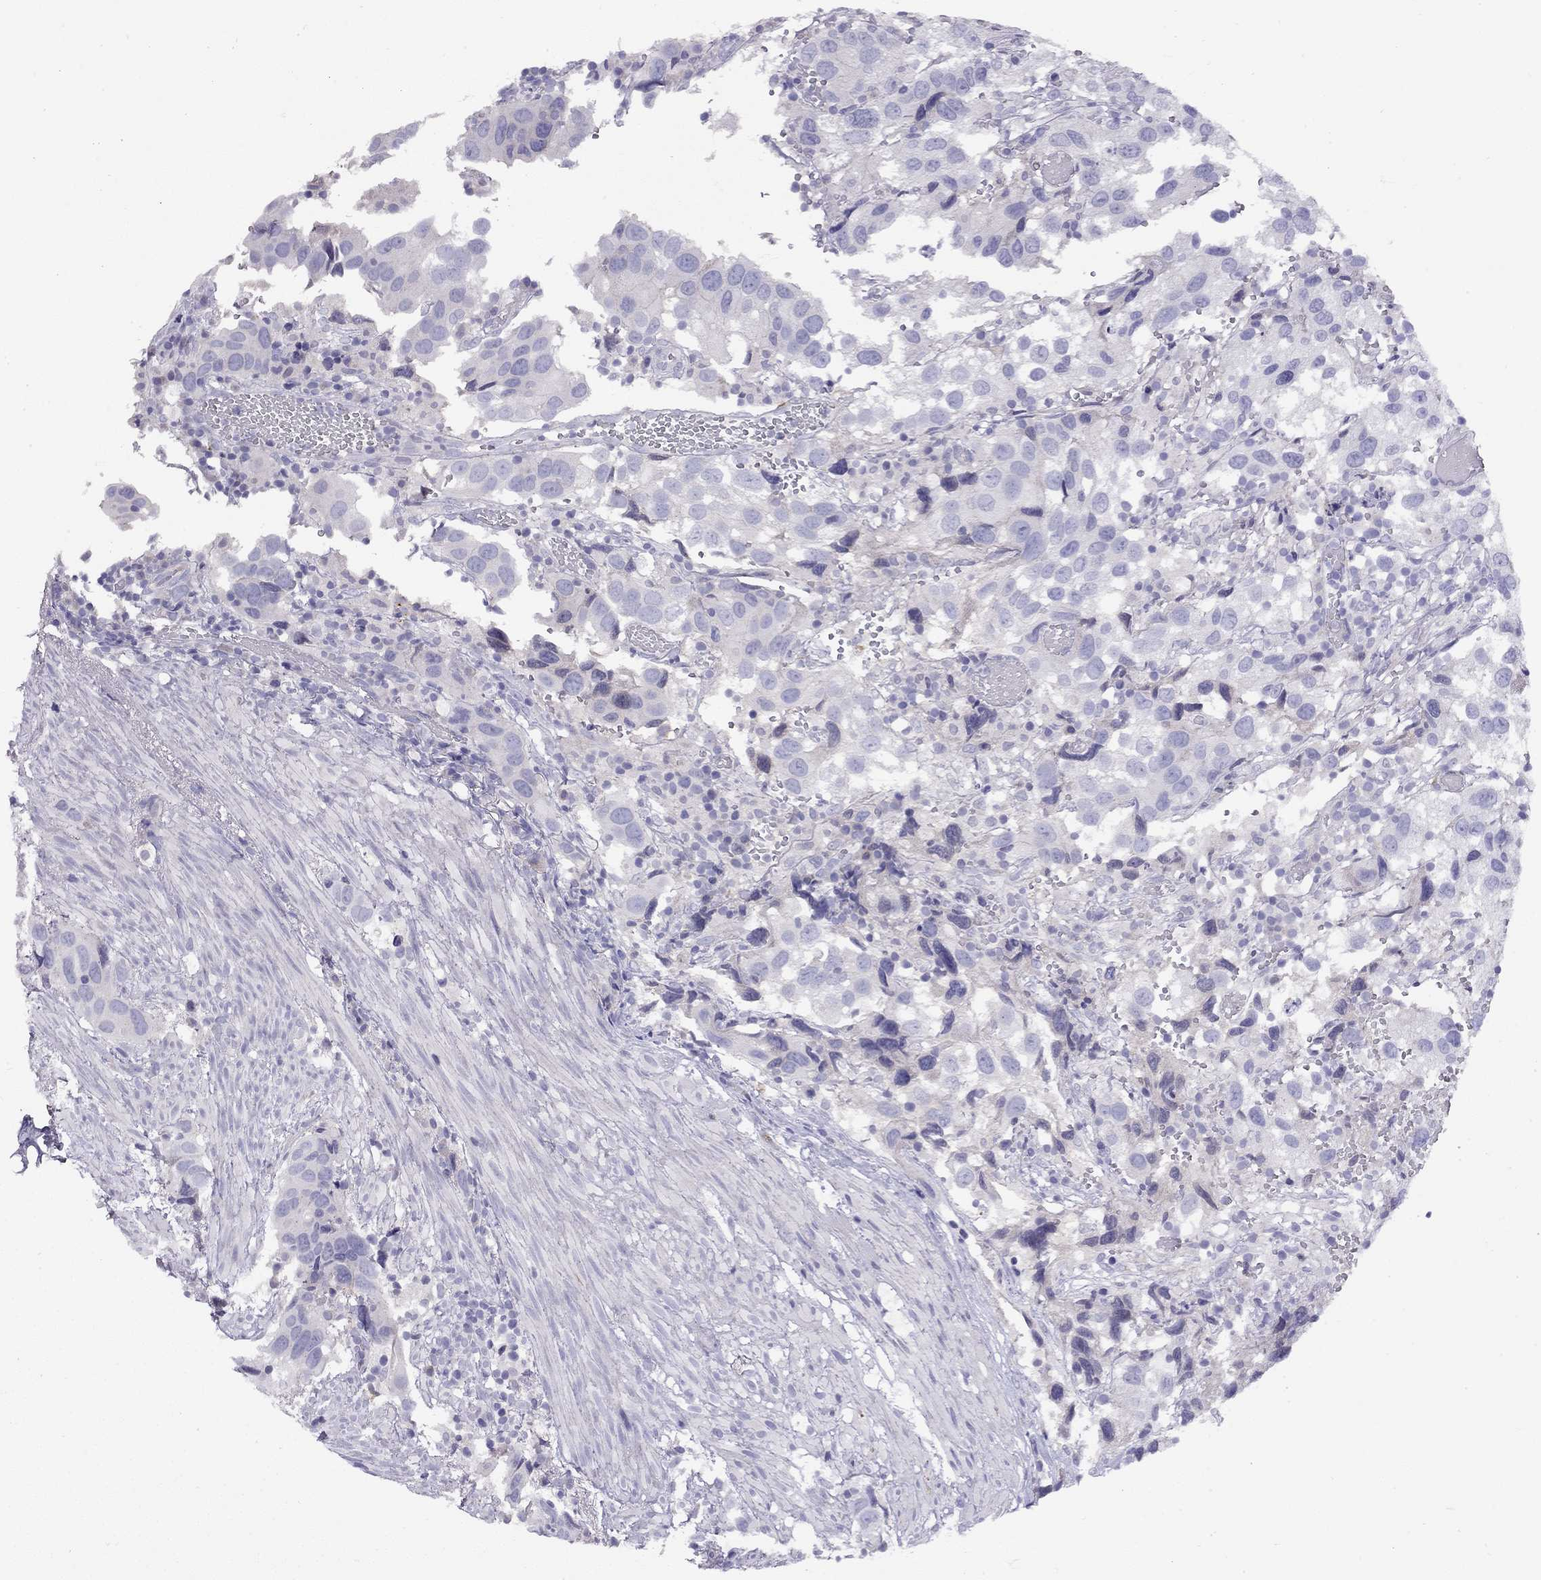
{"staining": {"intensity": "negative", "quantity": "none", "location": "none"}, "tissue": "urothelial cancer", "cell_type": "Tumor cells", "image_type": "cancer", "snomed": [{"axis": "morphology", "description": "Urothelial carcinoma, High grade"}, {"axis": "topography", "description": "Urinary bladder"}], "caption": "Immunohistochemical staining of urothelial cancer exhibits no significant positivity in tumor cells.", "gene": "CPNE4", "patient": {"sex": "male", "age": 79}}